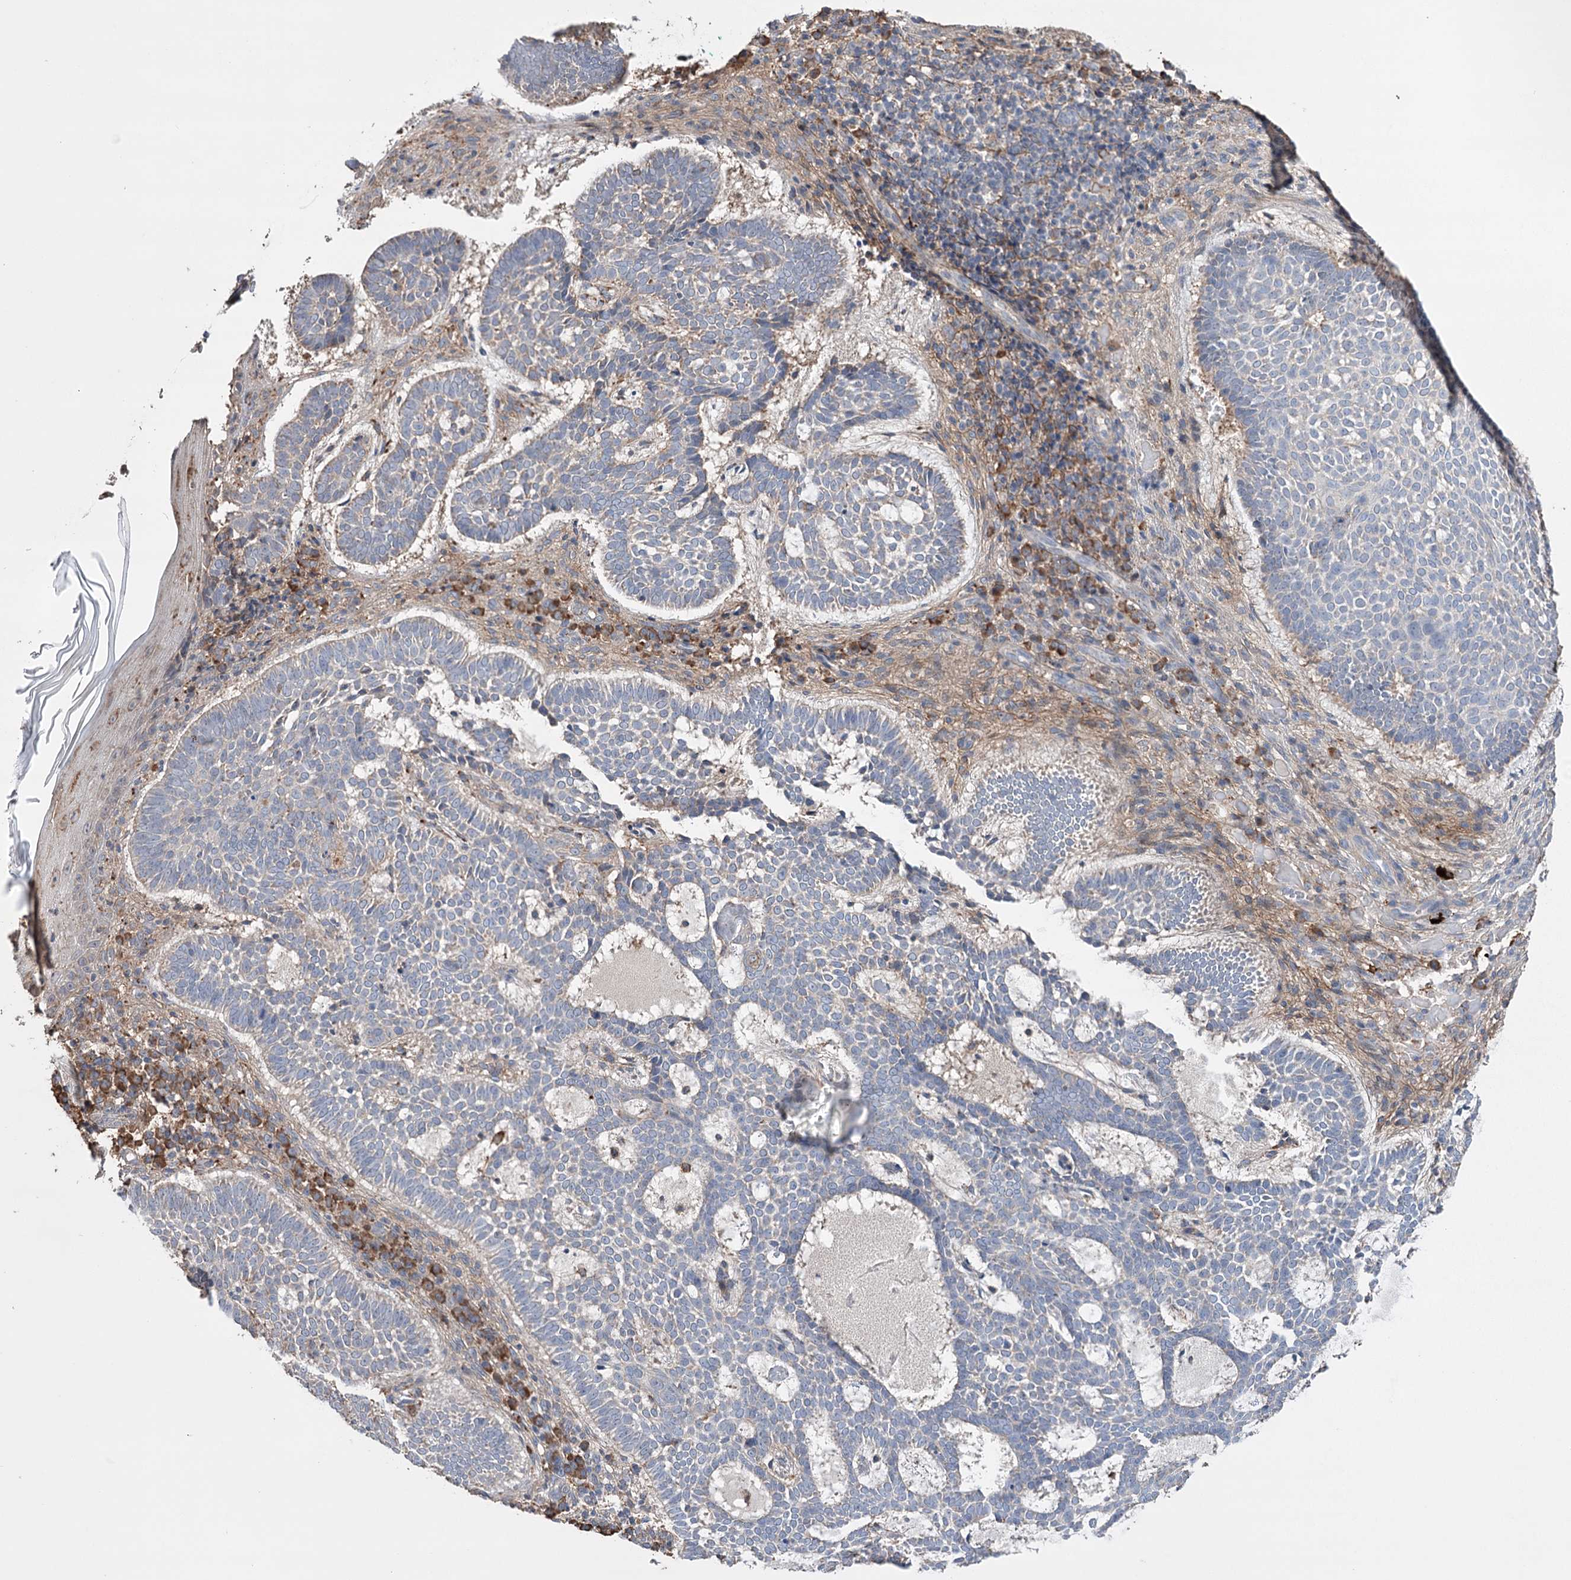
{"staining": {"intensity": "weak", "quantity": "25%-75%", "location": "cytoplasmic/membranous"}, "tissue": "skin cancer", "cell_type": "Tumor cells", "image_type": "cancer", "snomed": [{"axis": "morphology", "description": "Basal cell carcinoma"}, {"axis": "topography", "description": "Skin"}], "caption": "High-power microscopy captured an IHC micrograph of skin cancer, revealing weak cytoplasmic/membranous staining in about 25%-75% of tumor cells. (DAB = brown stain, brightfield microscopy at high magnification).", "gene": "TRIM71", "patient": {"sex": "male", "age": 85}}